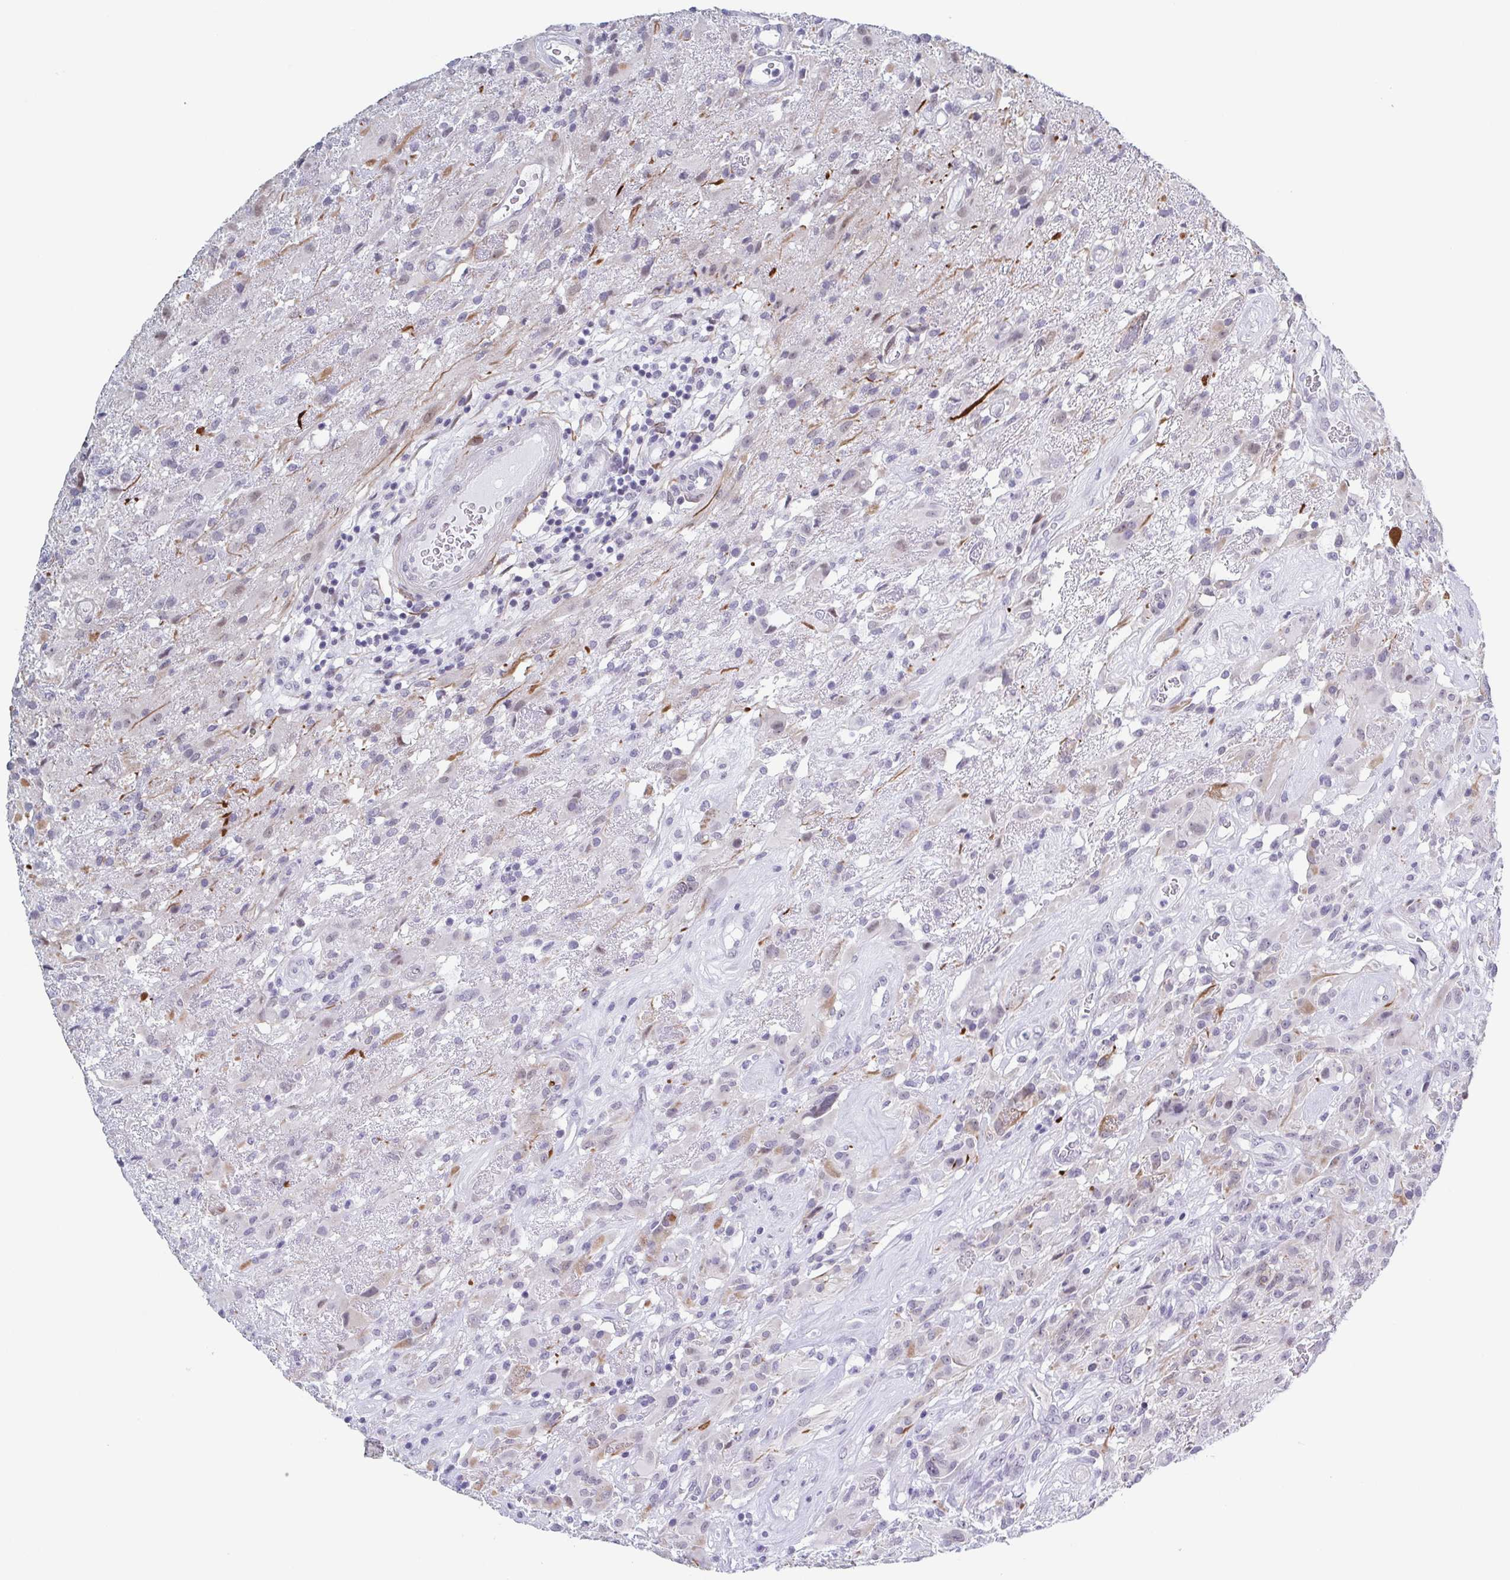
{"staining": {"intensity": "negative", "quantity": "none", "location": "none"}, "tissue": "glioma", "cell_type": "Tumor cells", "image_type": "cancer", "snomed": [{"axis": "morphology", "description": "Glioma, malignant, High grade"}, {"axis": "topography", "description": "Brain"}], "caption": "Immunohistochemical staining of human malignant glioma (high-grade) displays no significant positivity in tumor cells.", "gene": "TMEM92", "patient": {"sex": "male", "age": 46}}